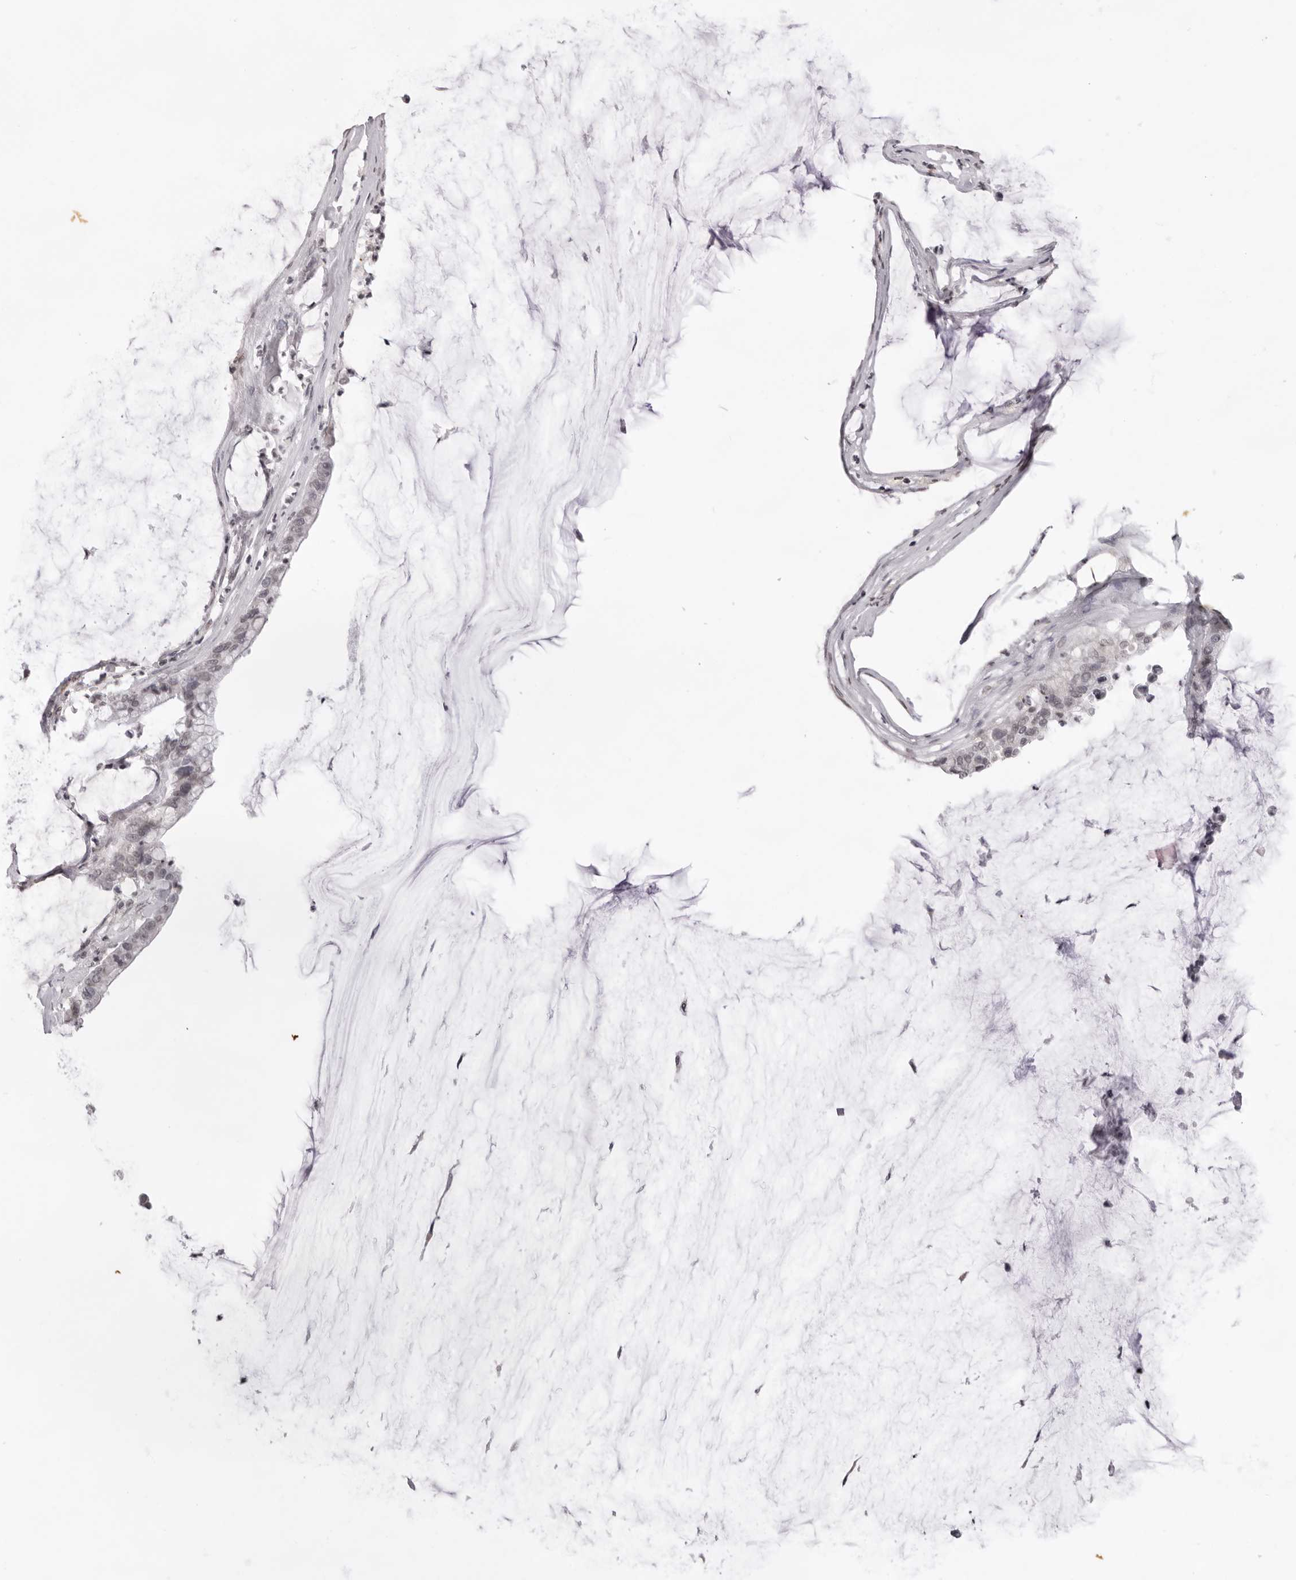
{"staining": {"intensity": "negative", "quantity": "none", "location": "none"}, "tissue": "pancreatic cancer", "cell_type": "Tumor cells", "image_type": "cancer", "snomed": [{"axis": "morphology", "description": "Adenocarcinoma, NOS"}, {"axis": "topography", "description": "Pancreas"}], "caption": "High power microscopy image of an immunohistochemistry image of pancreatic cancer, revealing no significant positivity in tumor cells.", "gene": "NTM", "patient": {"sex": "male", "age": 41}}